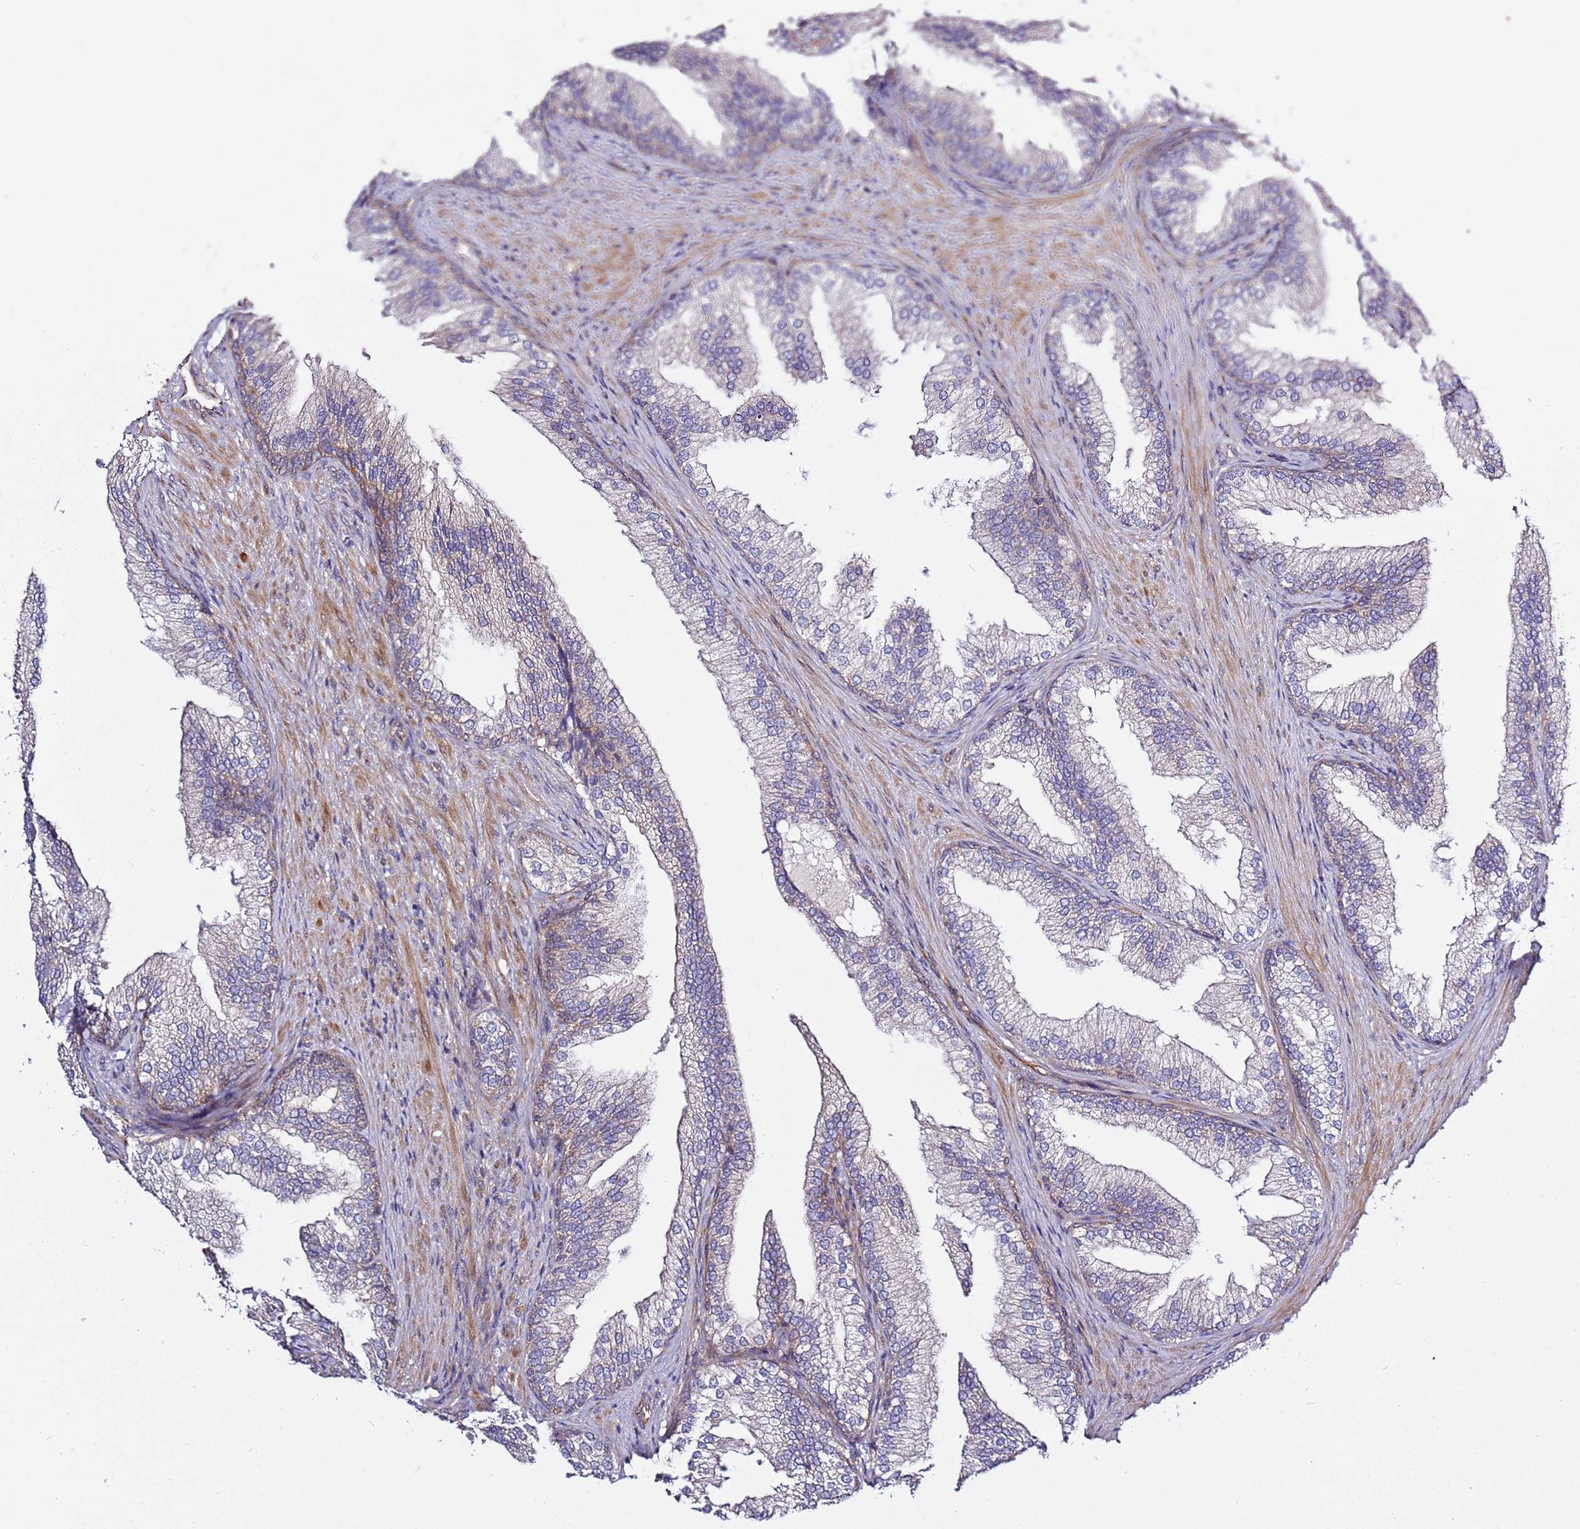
{"staining": {"intensity": "moderate", "quantity": "25%-75%", "location": "cytoplasmic/membranous"}, "tissue": "prostate", "cell_type": "Glandular cells", "image_type": "normal", "snomed": [{"axis": "morphology", "description": "Normal tissue, NOS"}, {"axis": "topography", "description": "Prostate"}], "caption": "Immunohistochemistry (IHC) histopathology image of normal prostate stained for a protein (brown), which exhibits medium levels of moderate cytoplasmic/membranous staining in approximately 25%-75% of glandular cells.", "gene": "GNL1", "patient": {"sex": "male", "age": 76}}